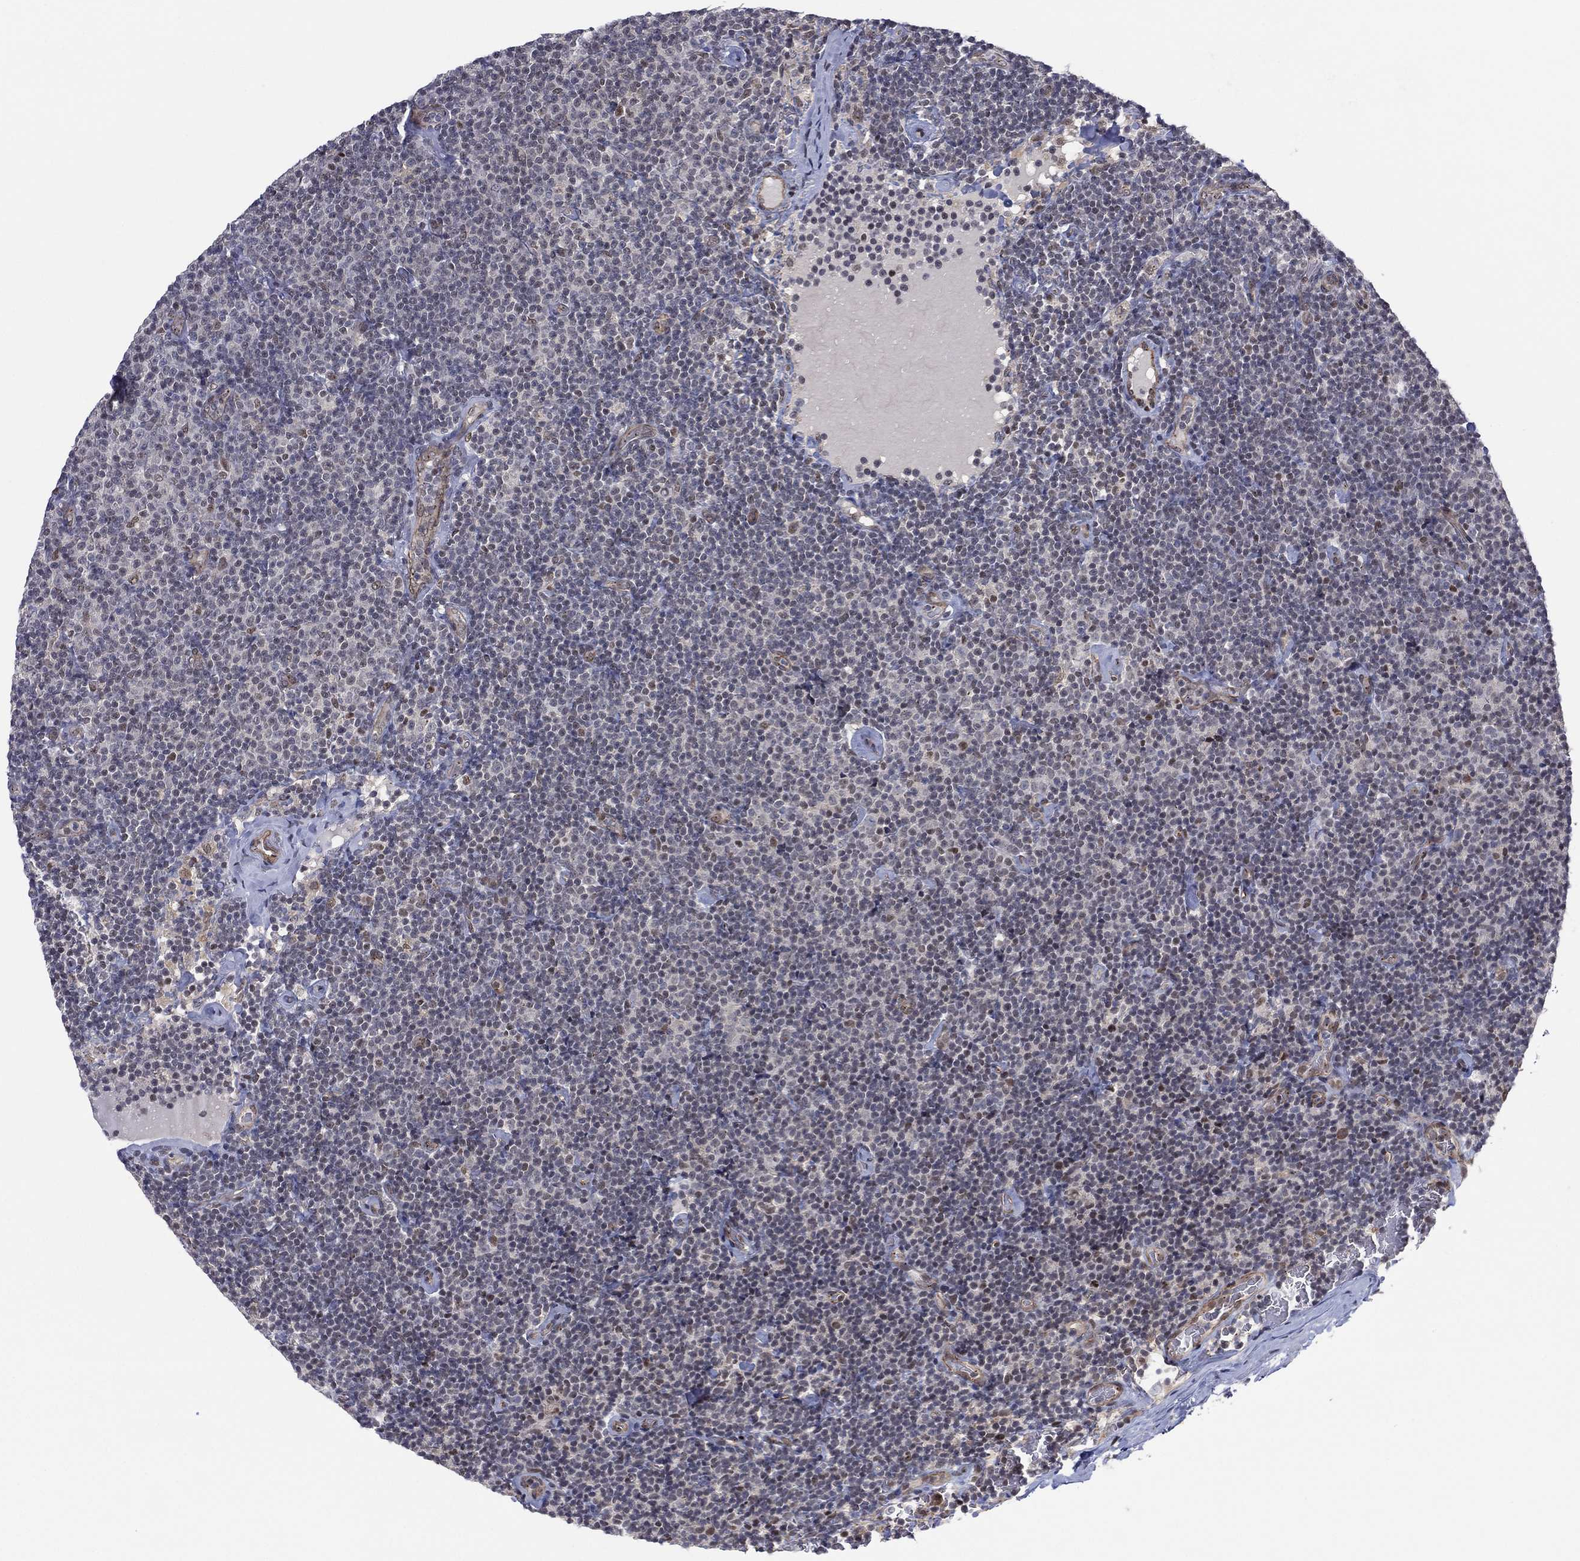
{"staining": {"intensity": "negative", "quantity": "none", "location": "none"}, "tissue": "lymphoma", "cell_type": "Tumor cells", "image_type": "cancer", "snomed": [{"axis": "morphology", "description": "Malignant lymphoma, non-Hodgkin's type, Low grade"}, {"axis": "topography", "description": "Lymph node"}], "caption": "IHC histopathology image of neoplastic tissue: human malignant lymphoma, non-Hodgkin's type (low-grade) stained with DAB shows no significant protein expression in tumor cells.", "gene": "GSE1", "patient": {"sex": "male", "age": 81}}